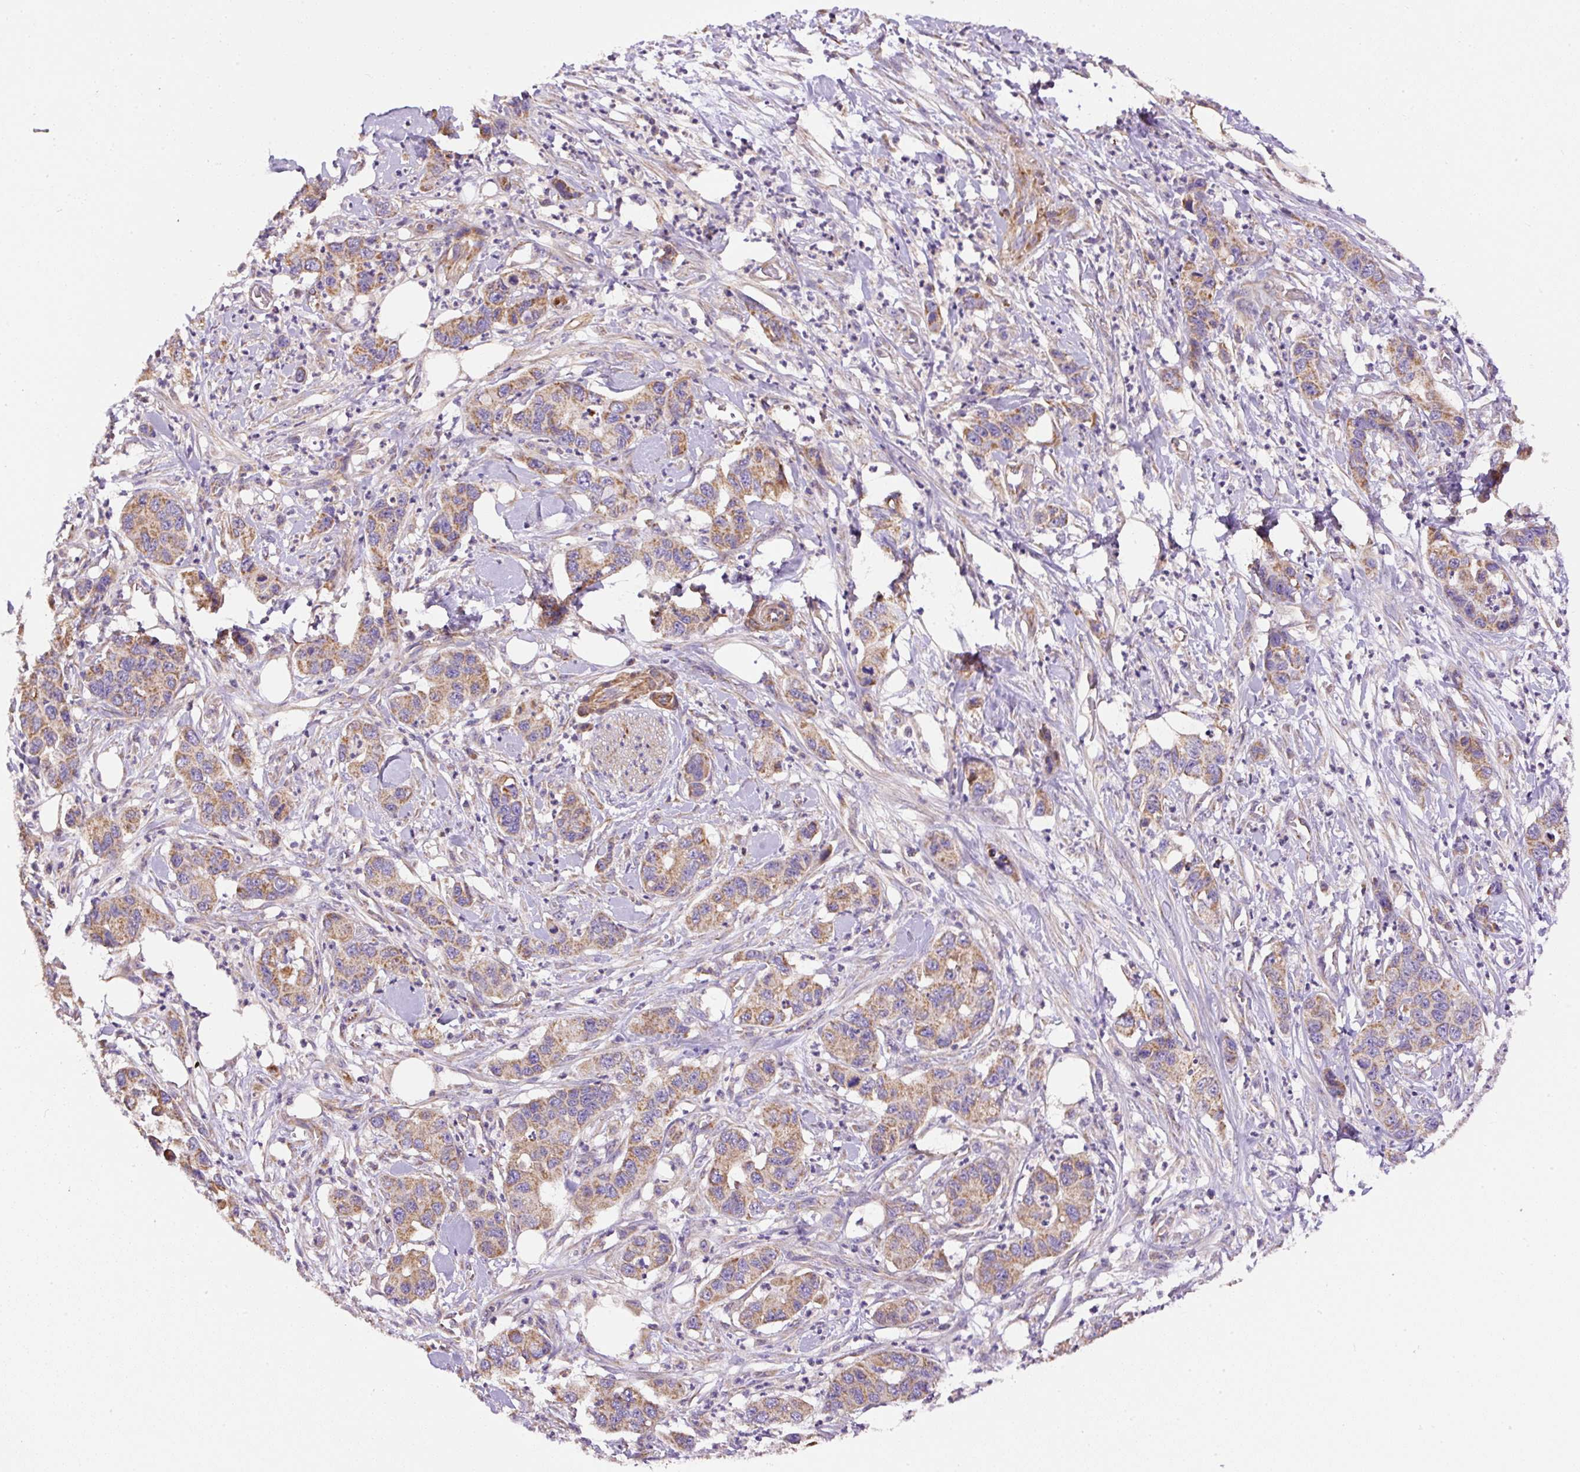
{"staining": {"intensity": "moderate", "quantity": ">75%", "location": "cytoplasmic/membranous"}, "tissue": "pancreatic cancer", "cell_type": "Tumor cells", "image_type": "cancer", "snomed": [{"axis": "morphology", "description": "Adenocarcinoma, NOS"}, {"axis": "topography", "description": "Pancreas"}], "caption": "Pancreatic cancer stained for a protein reveals moderate cytoplasmic/membranous positivity in tumor cells.", "gene": "NDUFAF2", "patient": {"sex": "male", "age": 73}}